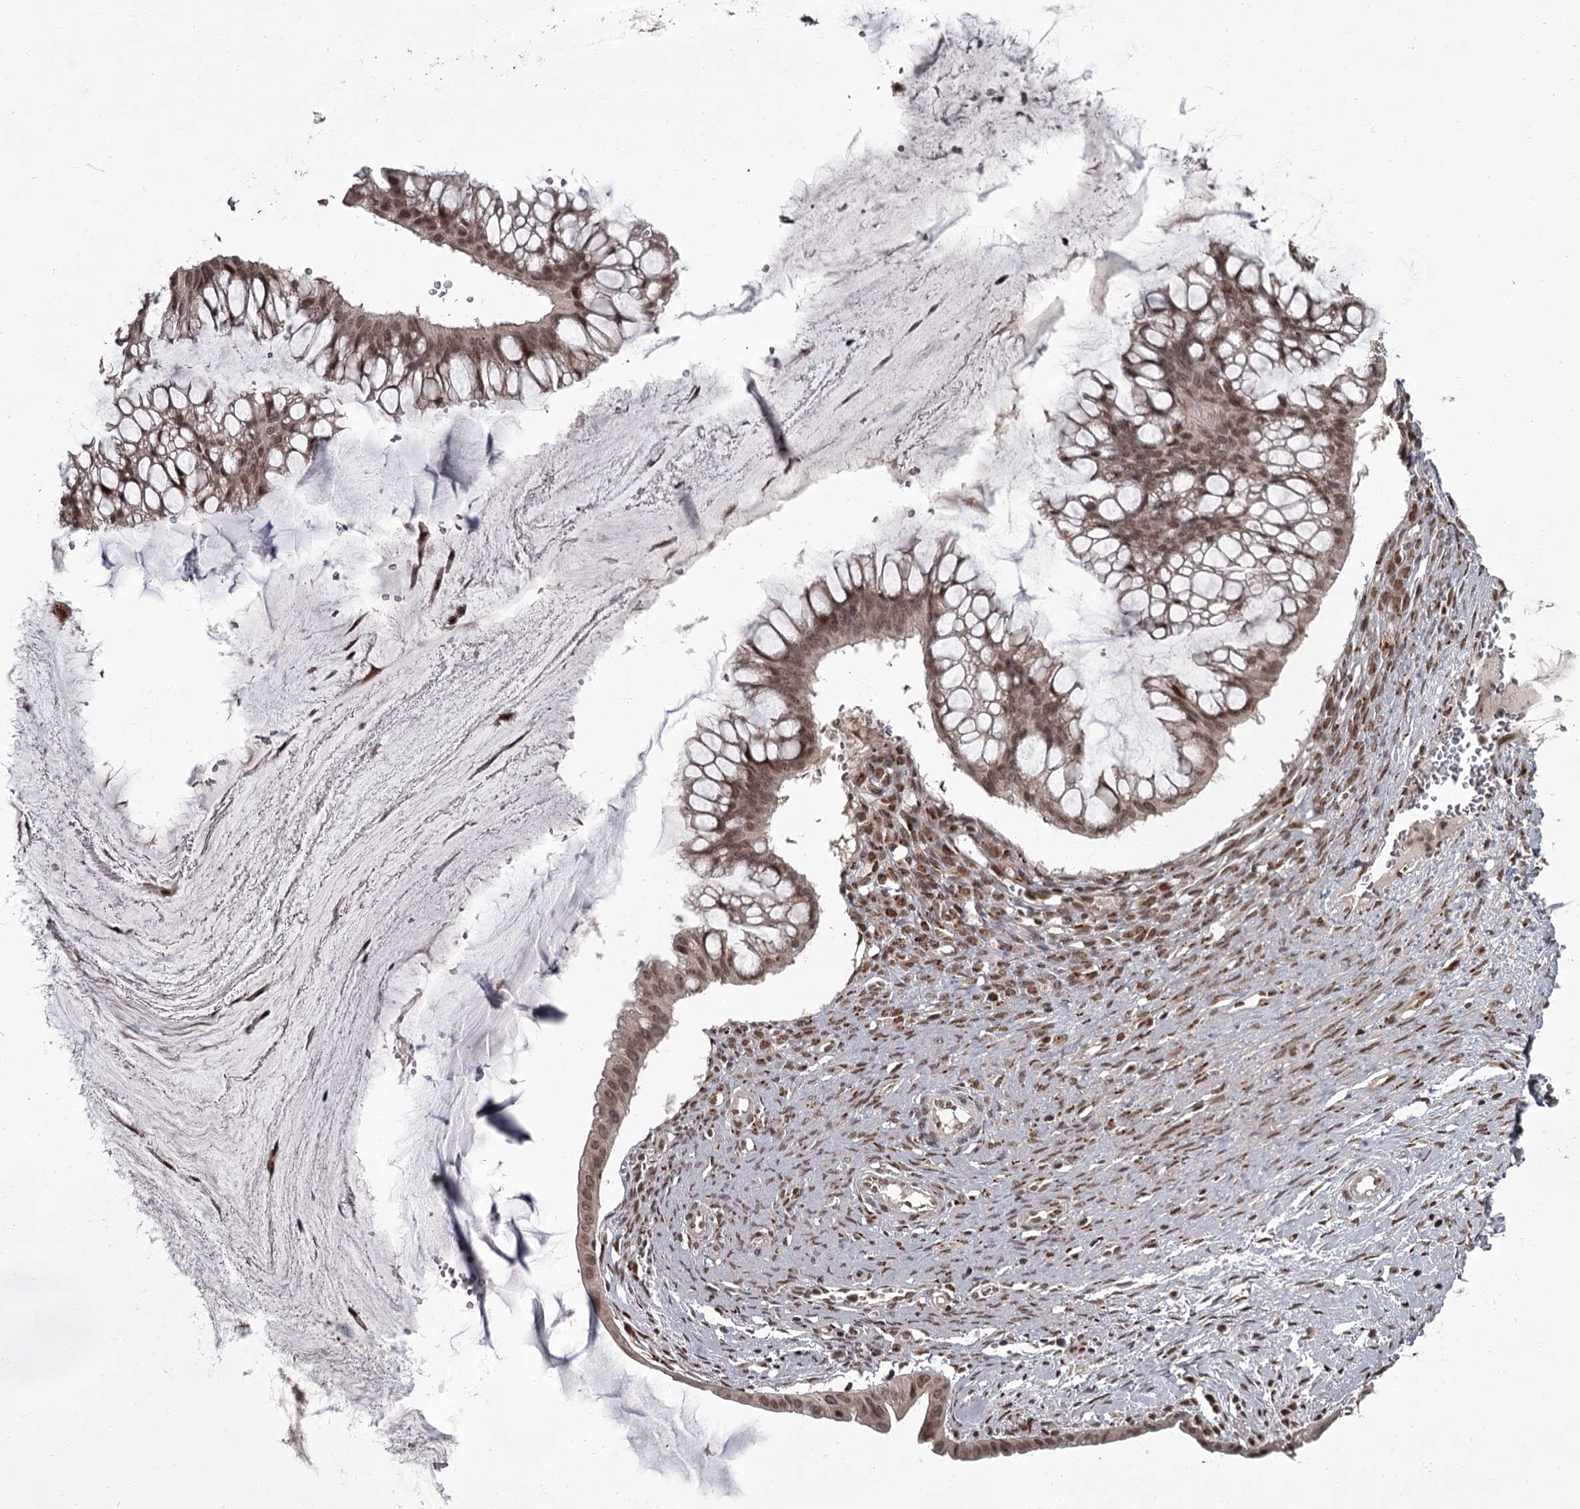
{"staining": {"intensity": "moderate", "quantity": ">75%", "location": "nuclear"}, "tissue": "ovarian cancer", "cell_type": "Tumor cells", "image_type": "cancer", "snomed": [{"axis": "morphology", "description": "Cystadenocarcinoma, mucinous, NOS"}, {"axis": "topography", "description": "Ovary"}], "caption": "This photomicrograph reveals immunohistochemistry staining of mucinous cystadenocarcinoma (ovarian), with medium moderate nuclear expression in approximately >75% of tumor cells.", "gene": "CEP83", "patient": {"sex": "female", "age": 73}}